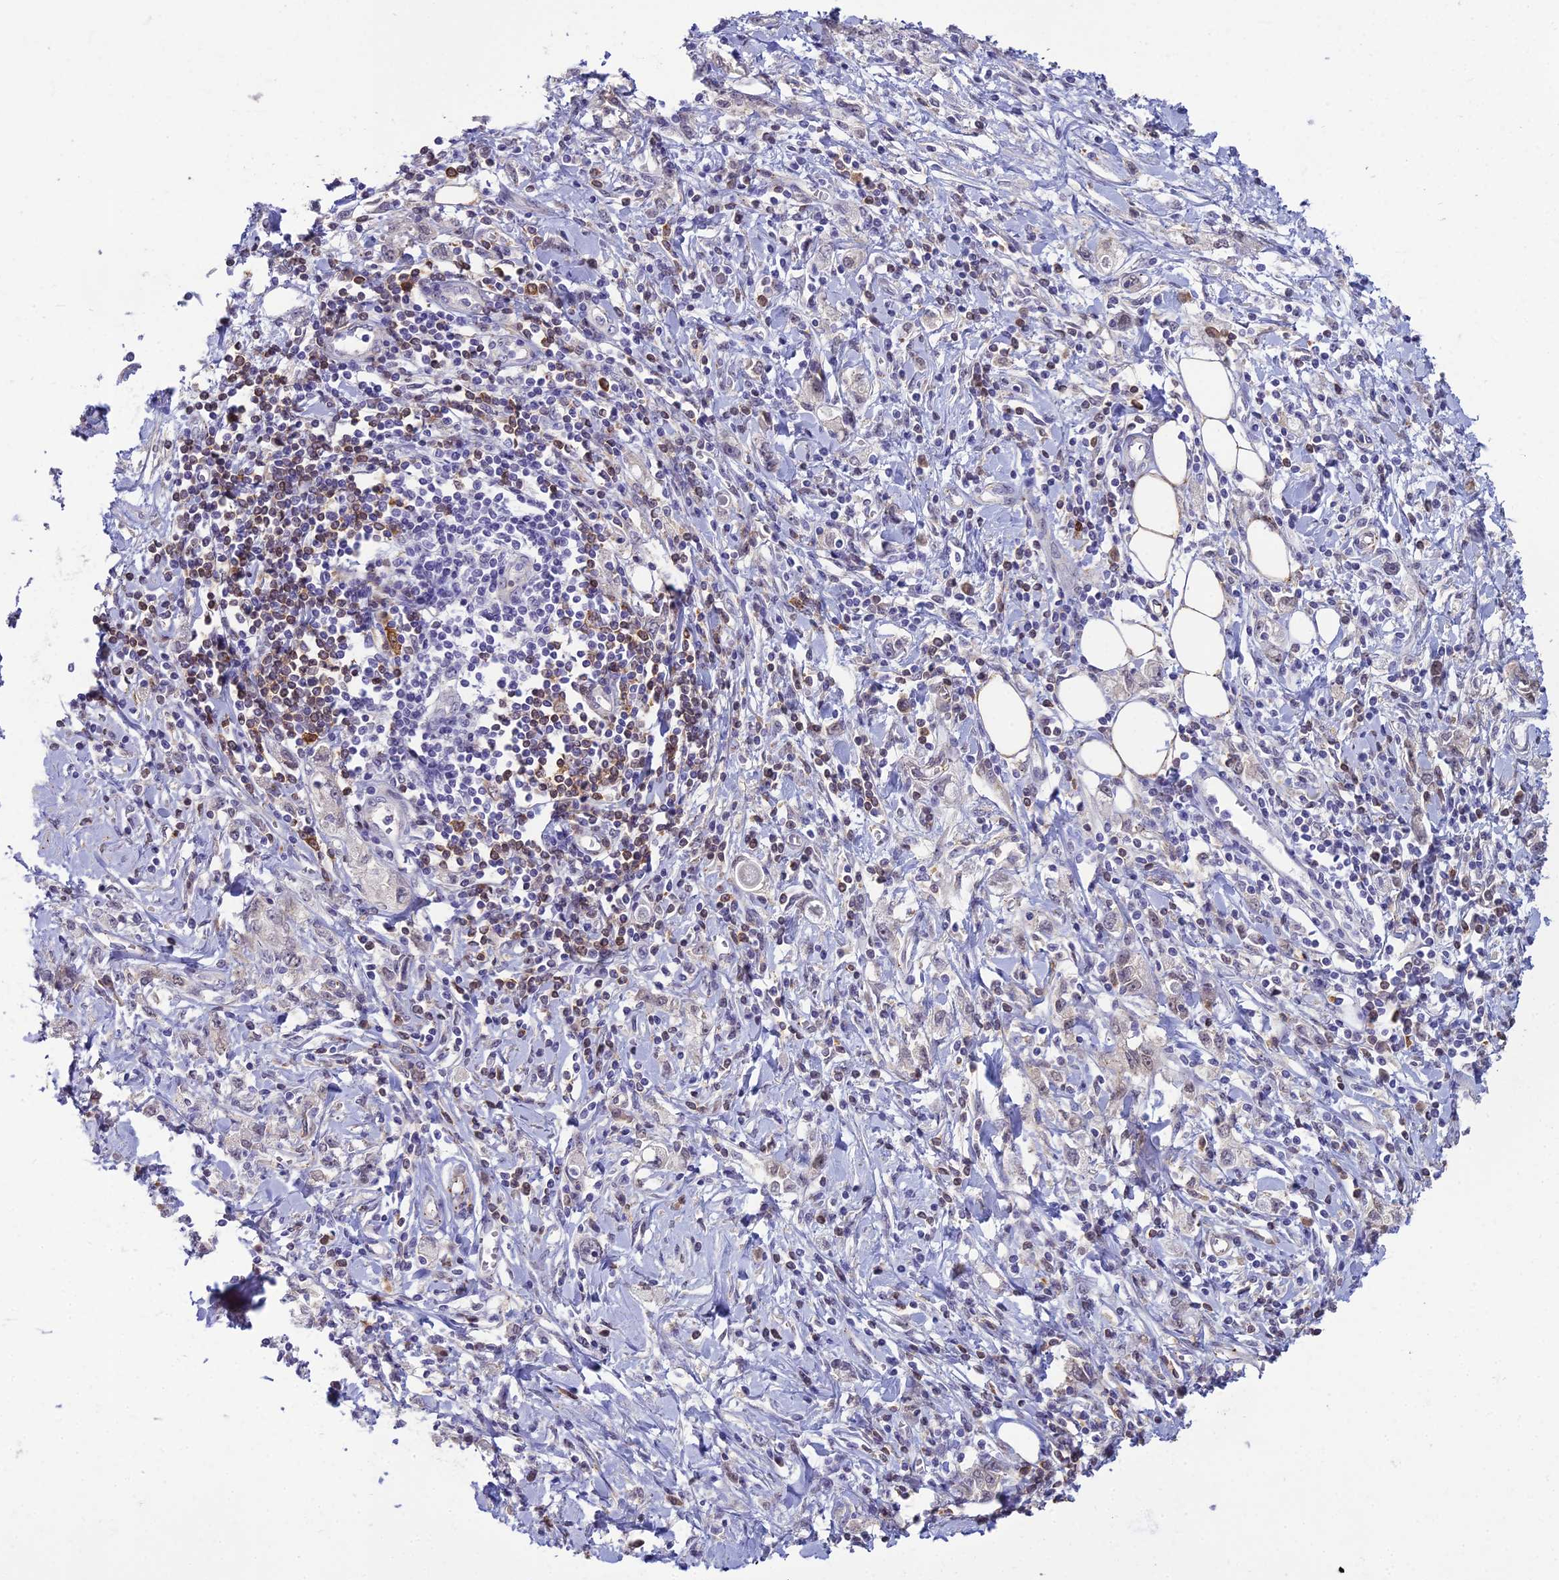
{"staining": {"intensity": "negative", "quantity": "none", "location": "none"}, "tissue": "stomach cancer", "cell_type": "Tumor cells", "image_type": "cancer", "snomed": [{"axis": "morphology", "description": "Adenocarcinoma, NOS"}, {"axis": "topography", "description": "Stomach"}], "caption": "High power microscopy image of an IHC histopathology image of adenocarcinoma (stomach), revealing no significant staining in tumor cells.", "gene": "BLNK", "patient": {"sex": "female", "age": 76}}